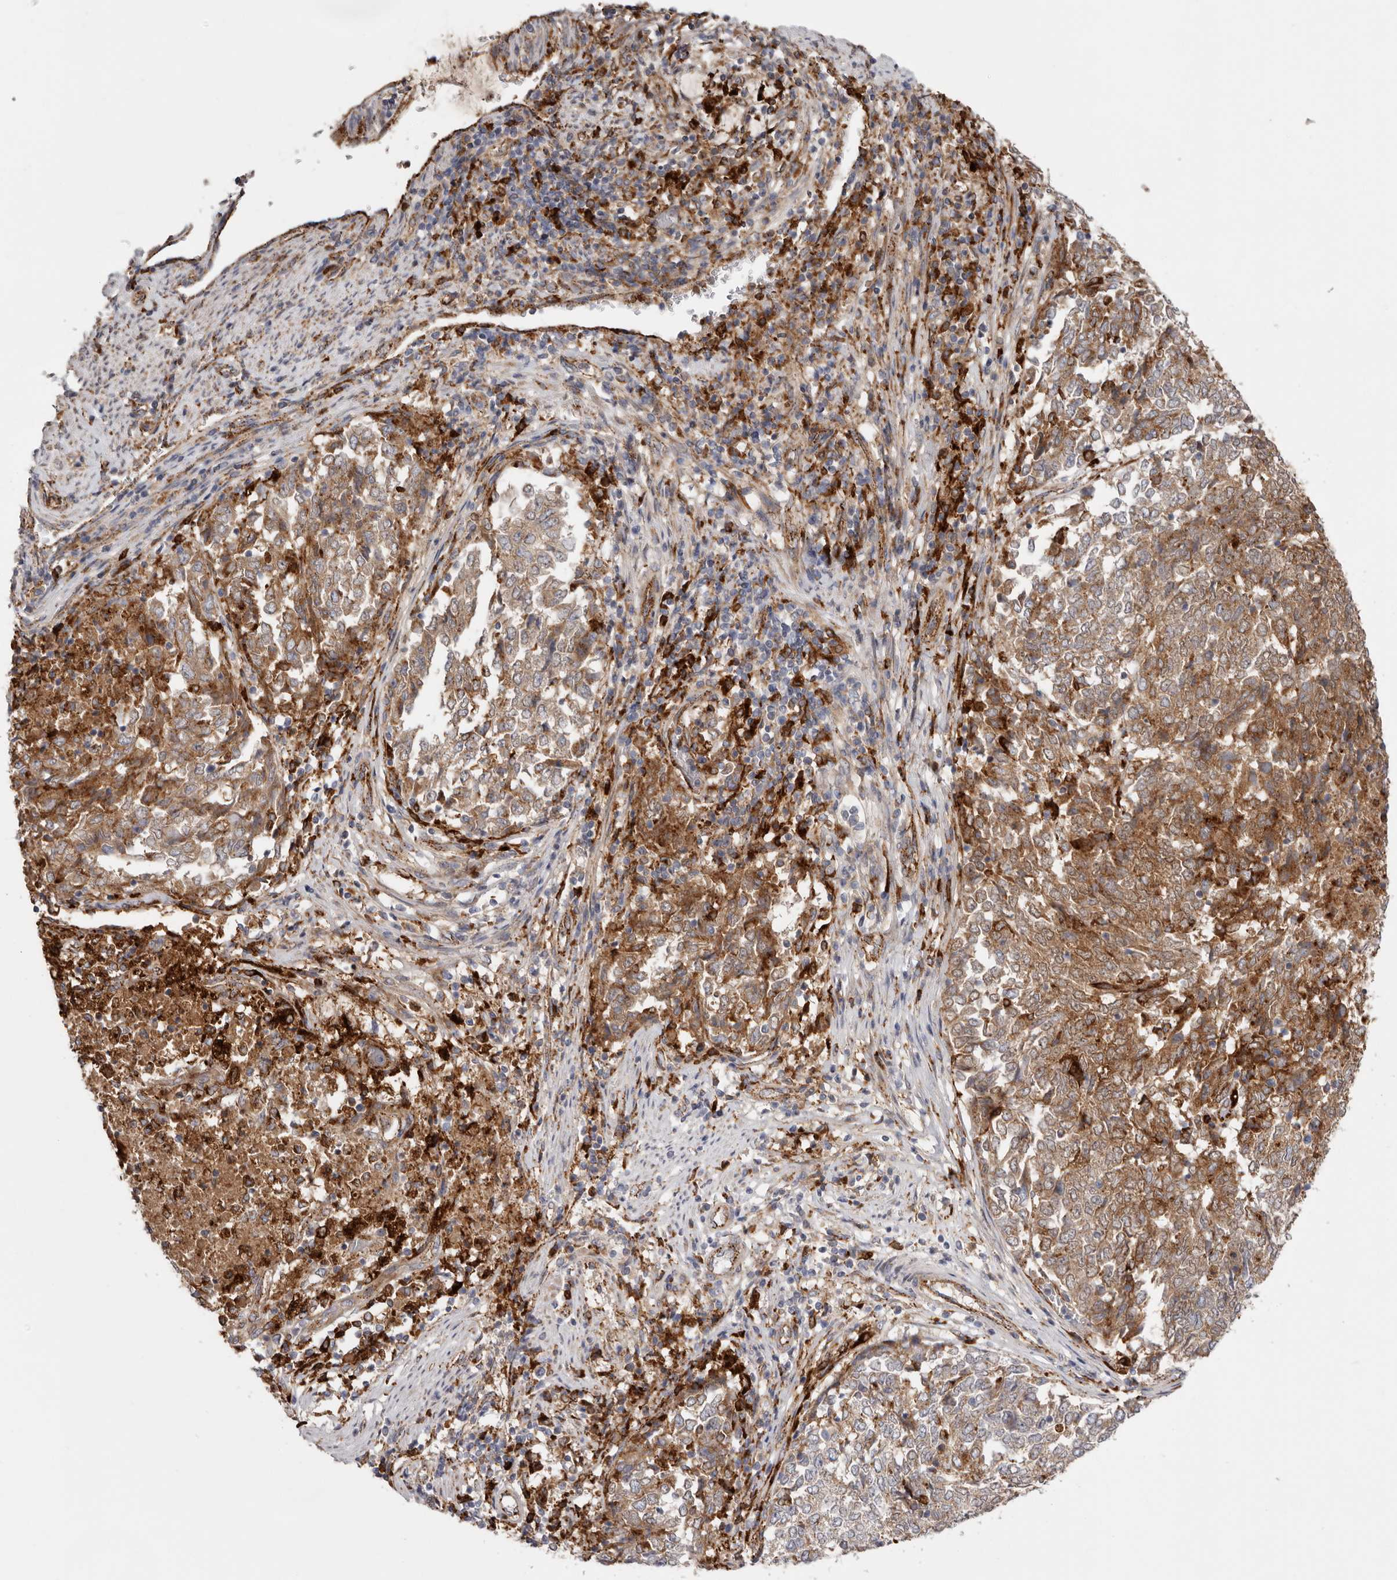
{"staining": {"intensity": "moderate", "quantity": ">75%", "location": "cytoplasmic/membranous"}, "tissue": "endometrial cancer", "cell_type": "Tumor cells", "image_type": "cancer", "snomed": [{"axis": "morphology", "description": "Adenocarcinoma, NOS"}, {"axis": "topography", "description": "Endometrium"}], "caption": "The immunohistochemical stain labels moderate cytoplasmic/membranous positivity in tumor cells of endometrial cancer tissue.", "gene": "GRN", "patient": {"sex": "female", "age": 80}}